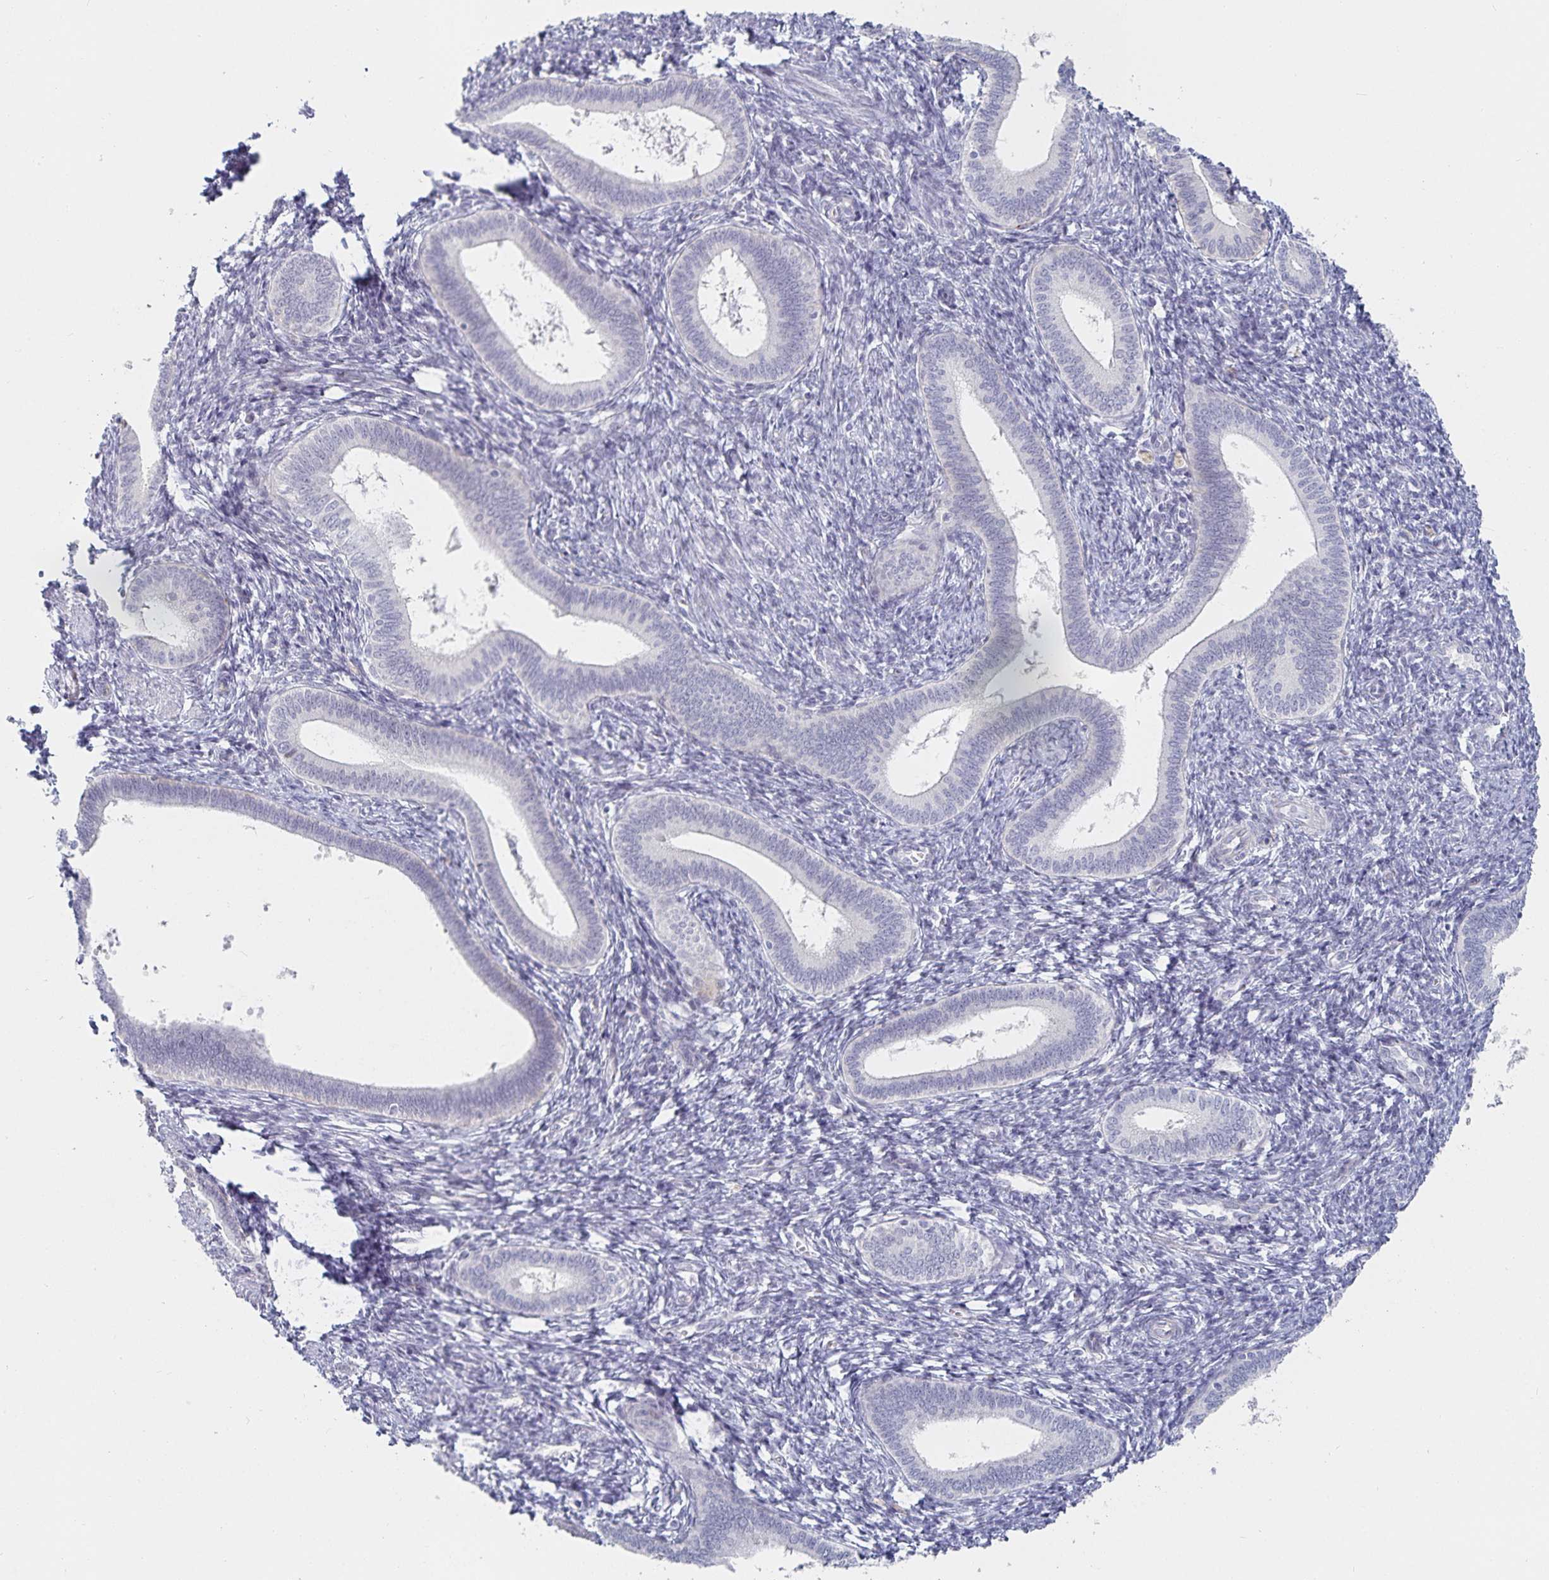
{"staining": {"intensity": "negative", "quantity": "none", "location": "none"}, "tissue": "endometrium", "cell_type": "Cells in endometrial stroma", "image_type": "normal", "snomed": [{"axis": "morphology", "description": "Normal tissue, NOS"}, {"axis": "topography", "description": "Endometrium"}], "caption": "Micrograph shows no significant protein staining in cells in endometrial stroma of benign endometrium. (DAB IHC with hematoxylin counter stain).", "gene": "S100G", "patient": {"sex": "female", "age": 41}}